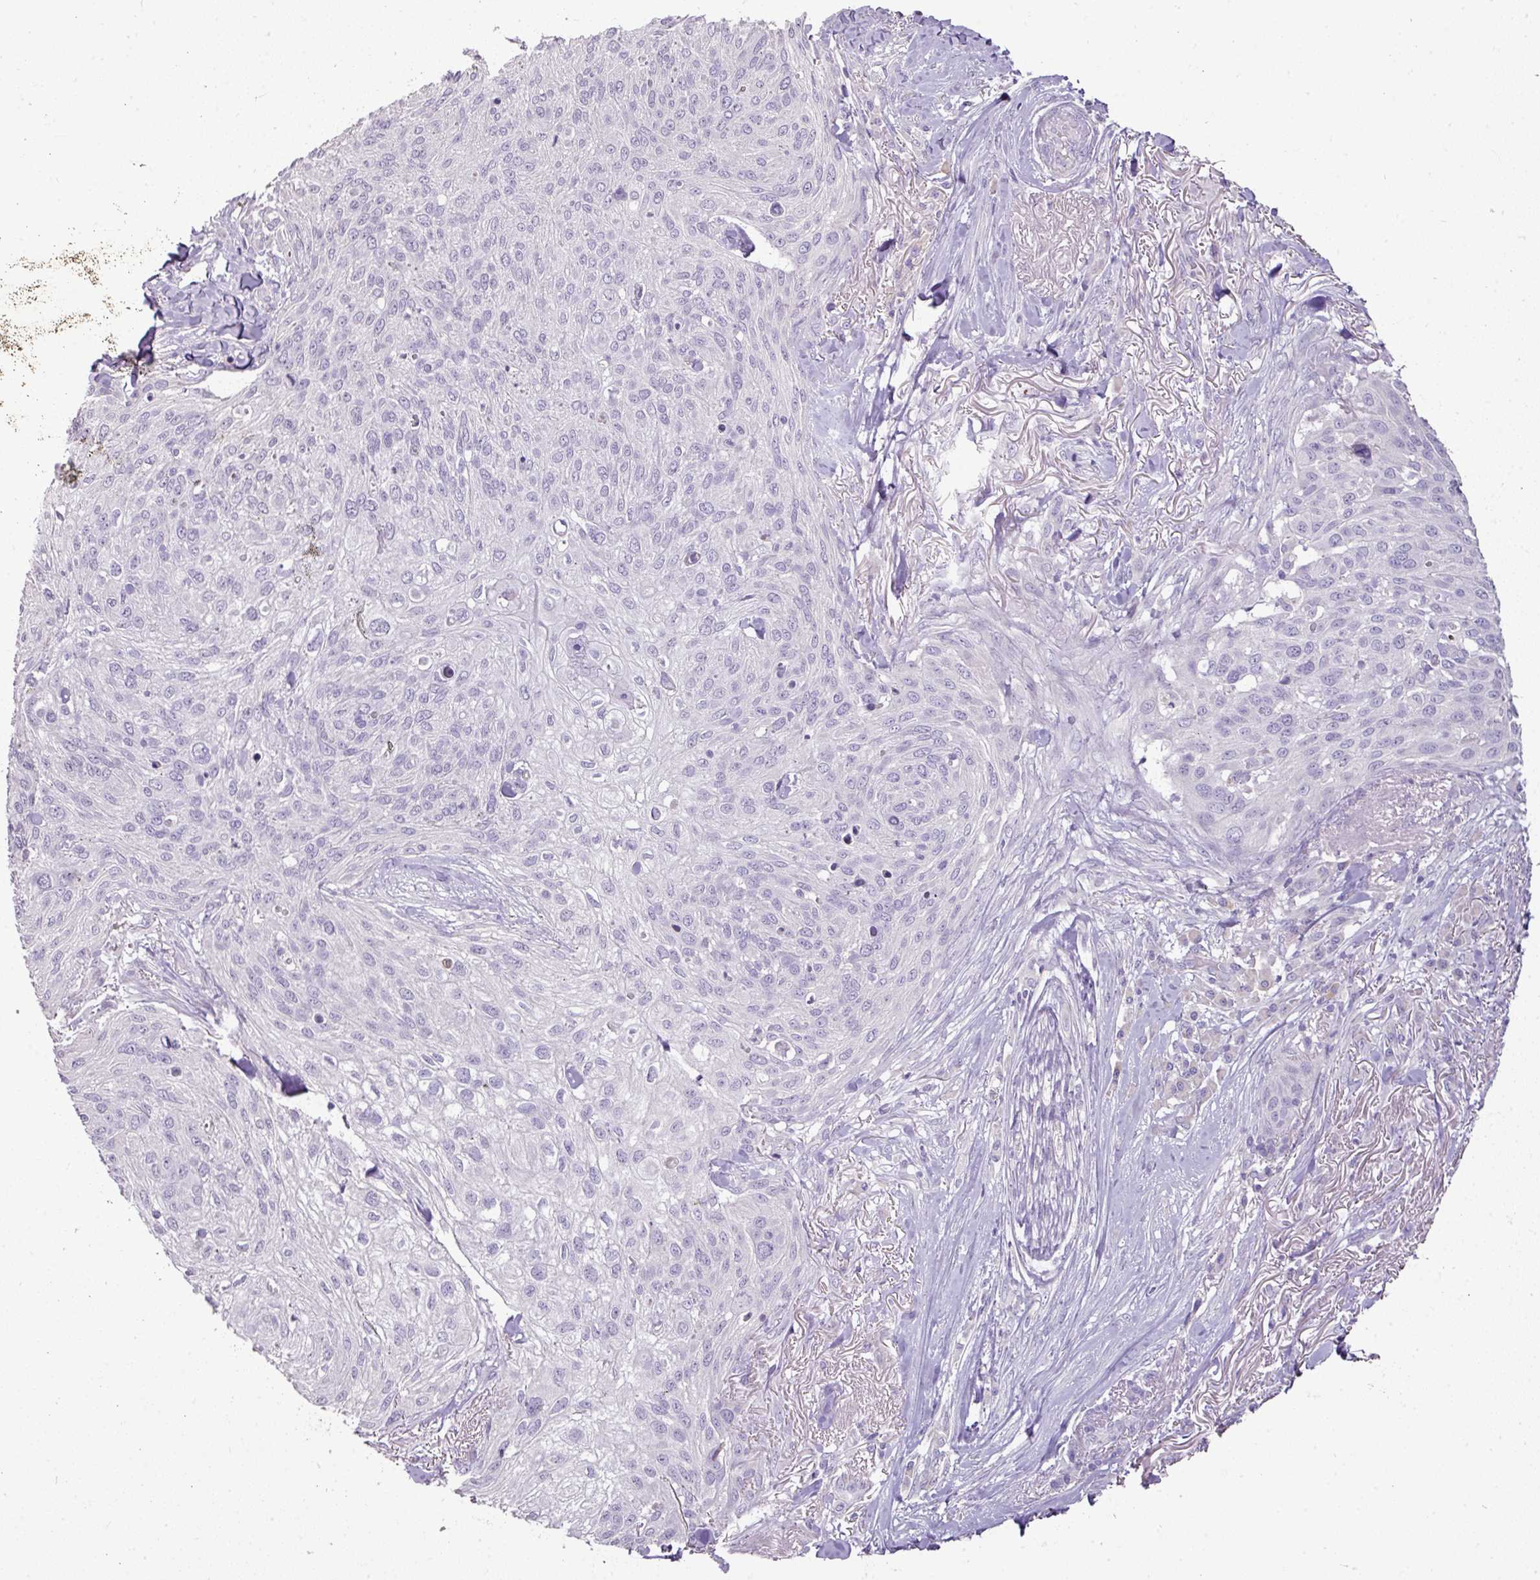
{"staining": {"intensity": "negative", "quantity": "none", "location": "none"}, "tissue": "skin cancer", "cell_type": "Tumor cells", "image_type": "cancer", "snomed": [{"axis": "morphology", "description": "Squamous cell carcinoma, NOS"}, {"axis": "topography", "description": "Skin"}], "caption": "Protein analysis of skin cancer reveals no significant expression in tumor cells. (Stains: DAB (3,3'-diaminobenzidine) immunohistochemistry (IHC) with hematoxylin counter stain, Microscopy: brightfield microscopy at high magnification).", "gene": "BRINP2", "patient": {"sex": "female", "age": 87}}